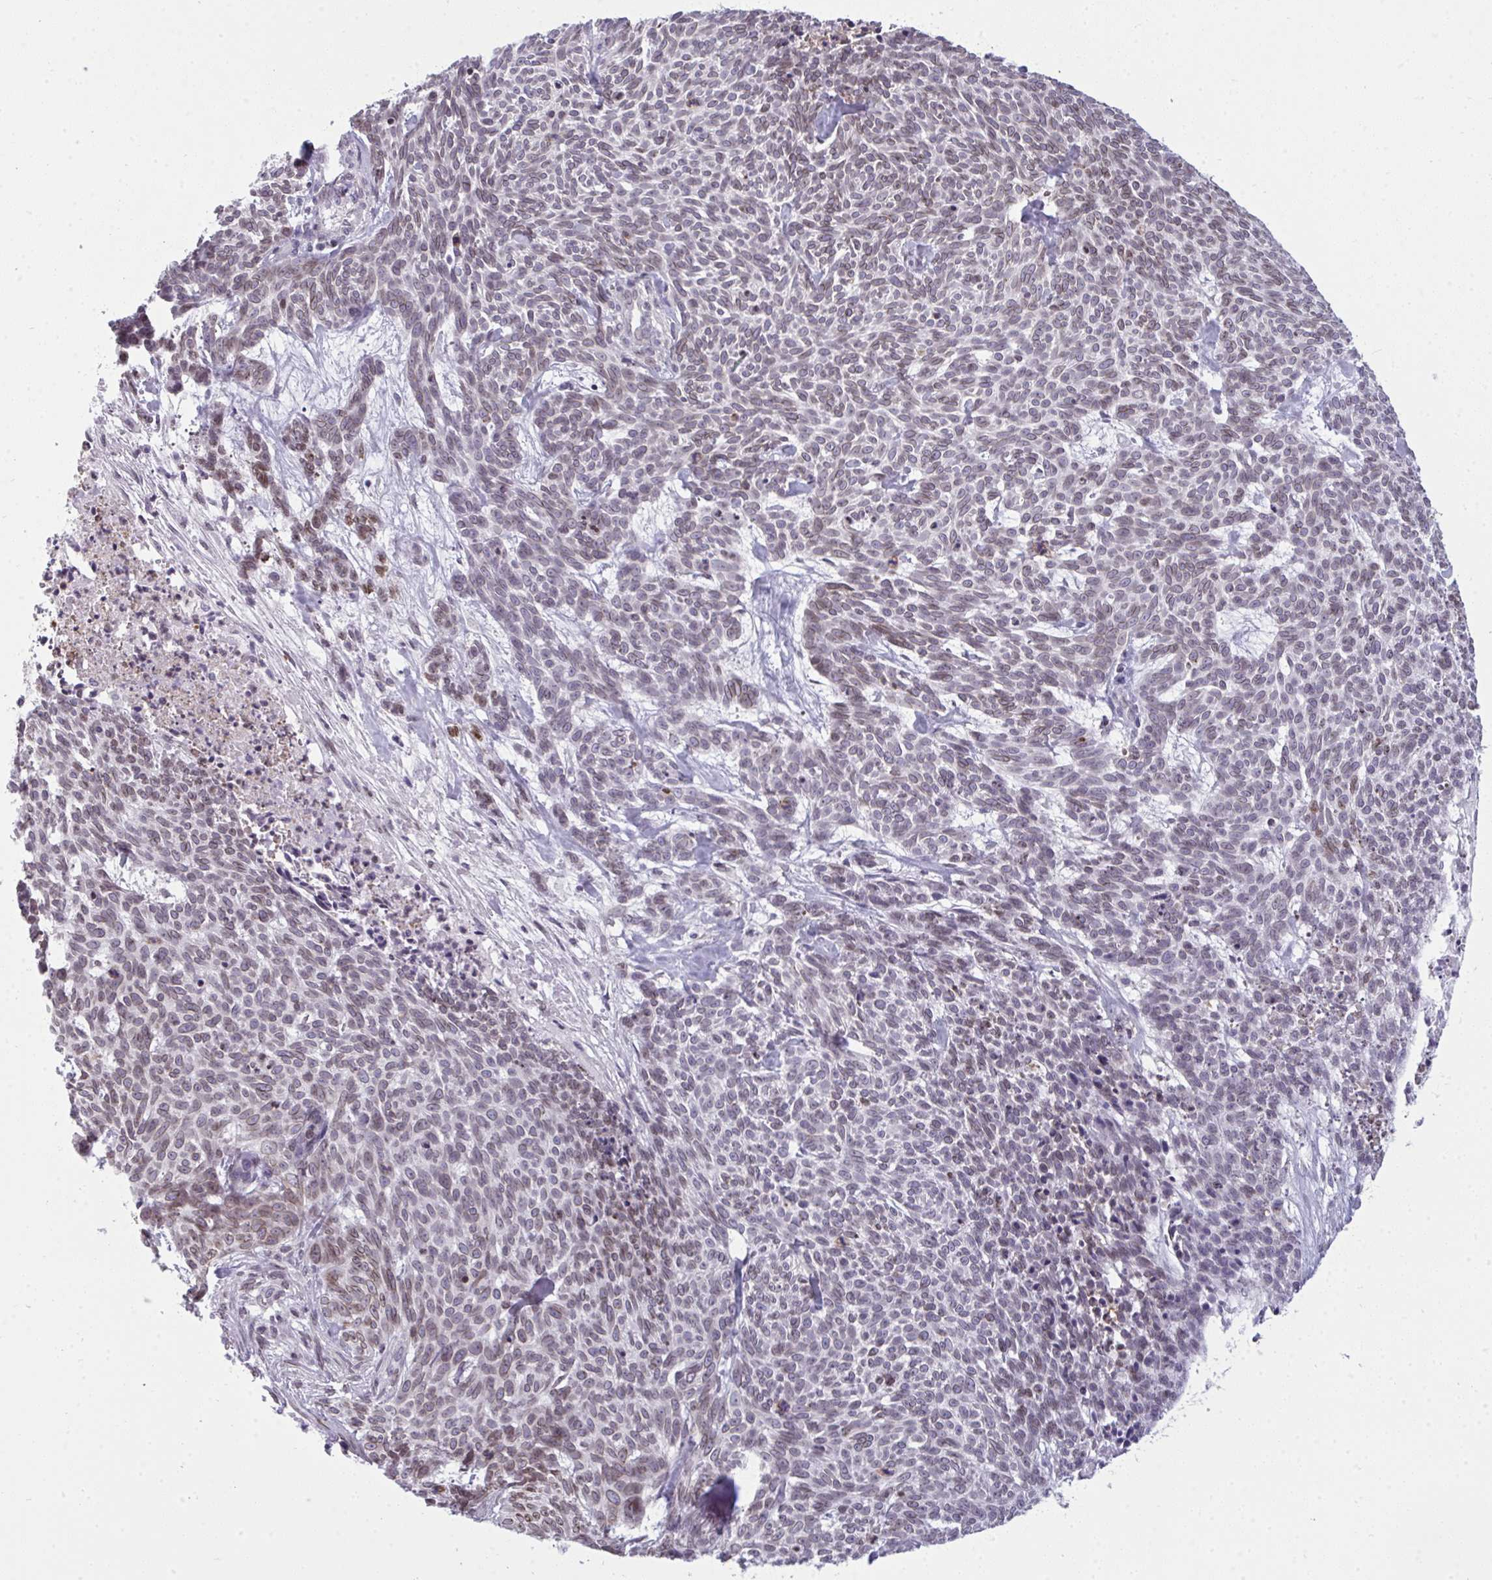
{"staining": {"intensity": "weak", "quantity": "<25%", "location": "cytoplasmic/membranous,nuclear"}, "tissue": "skin cancer", "cell_type": "Tumor cells", "image_type": "cancer", "snomed": [{"axis": "morphology", "description": "Basal cell carcinoma"}, {"axis": "topography", "description": "Skin"}], "caption": "IHC image of neoplastic tissue: human skin cancer stained with DAB (3,3'-diaminobenzidine) displays no significant protein expression in tumor cells.", "gene": "LMNB2", "patient": {"sex": "female", "age": 93}}